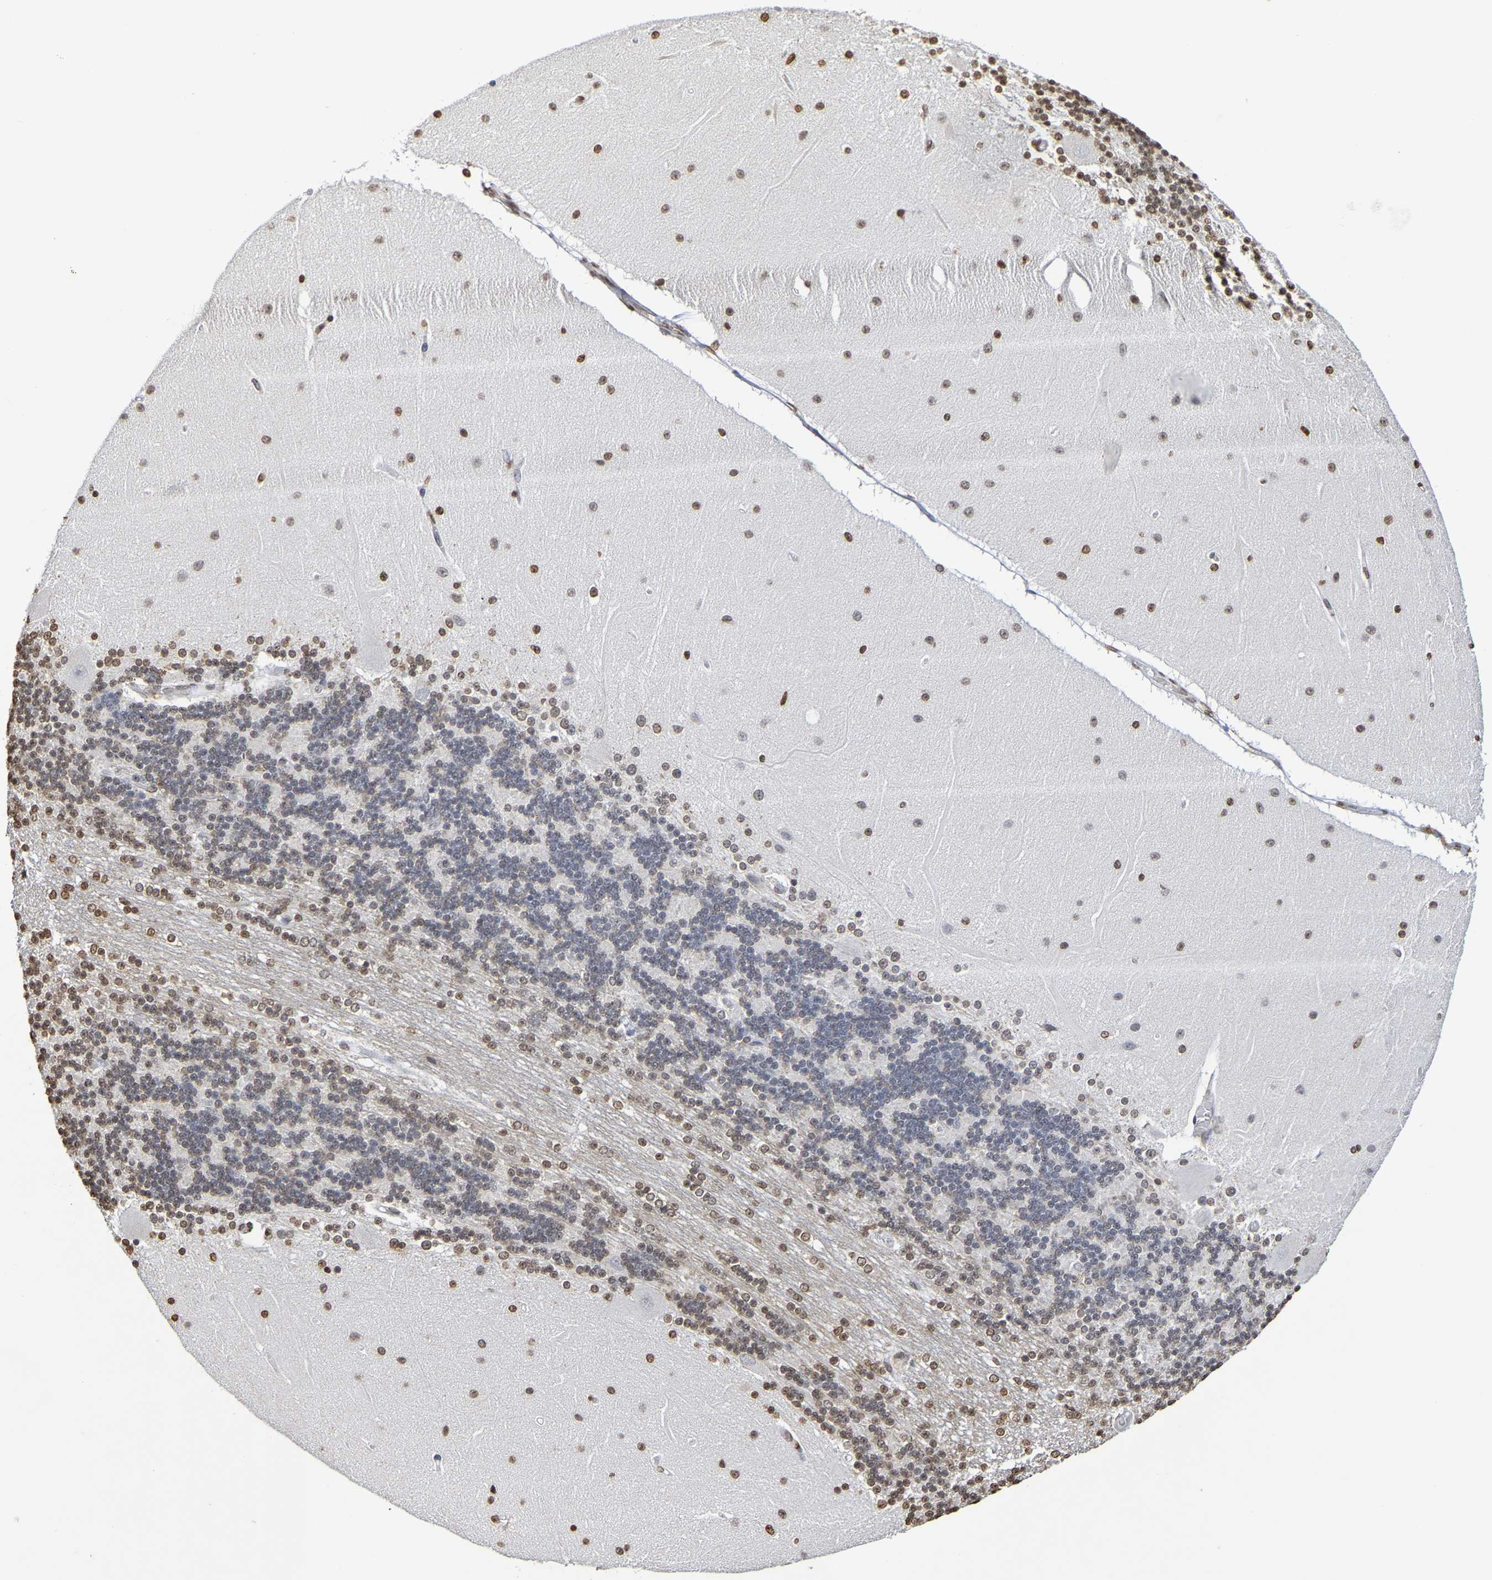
{"staining": {"intensity": "moderate", "quantity": "<25%", "location": "nuclear"}, "tissue": "cerebellum", "cell_type": "Cells in granular layer", "image_type": "normal", "snomed": [{"axis": "morphology", "description": "Normal tissue, NOS"}, {"axis": "topography", "description": "Cerebellum"}], "caption": "The image reveals staining of benign cerebellum, revealing moderate nuclear protein positivity (brown color) within cells in granular layer.", "gene": "ATF4", "patient": {"sex": "female", "age": 54}}